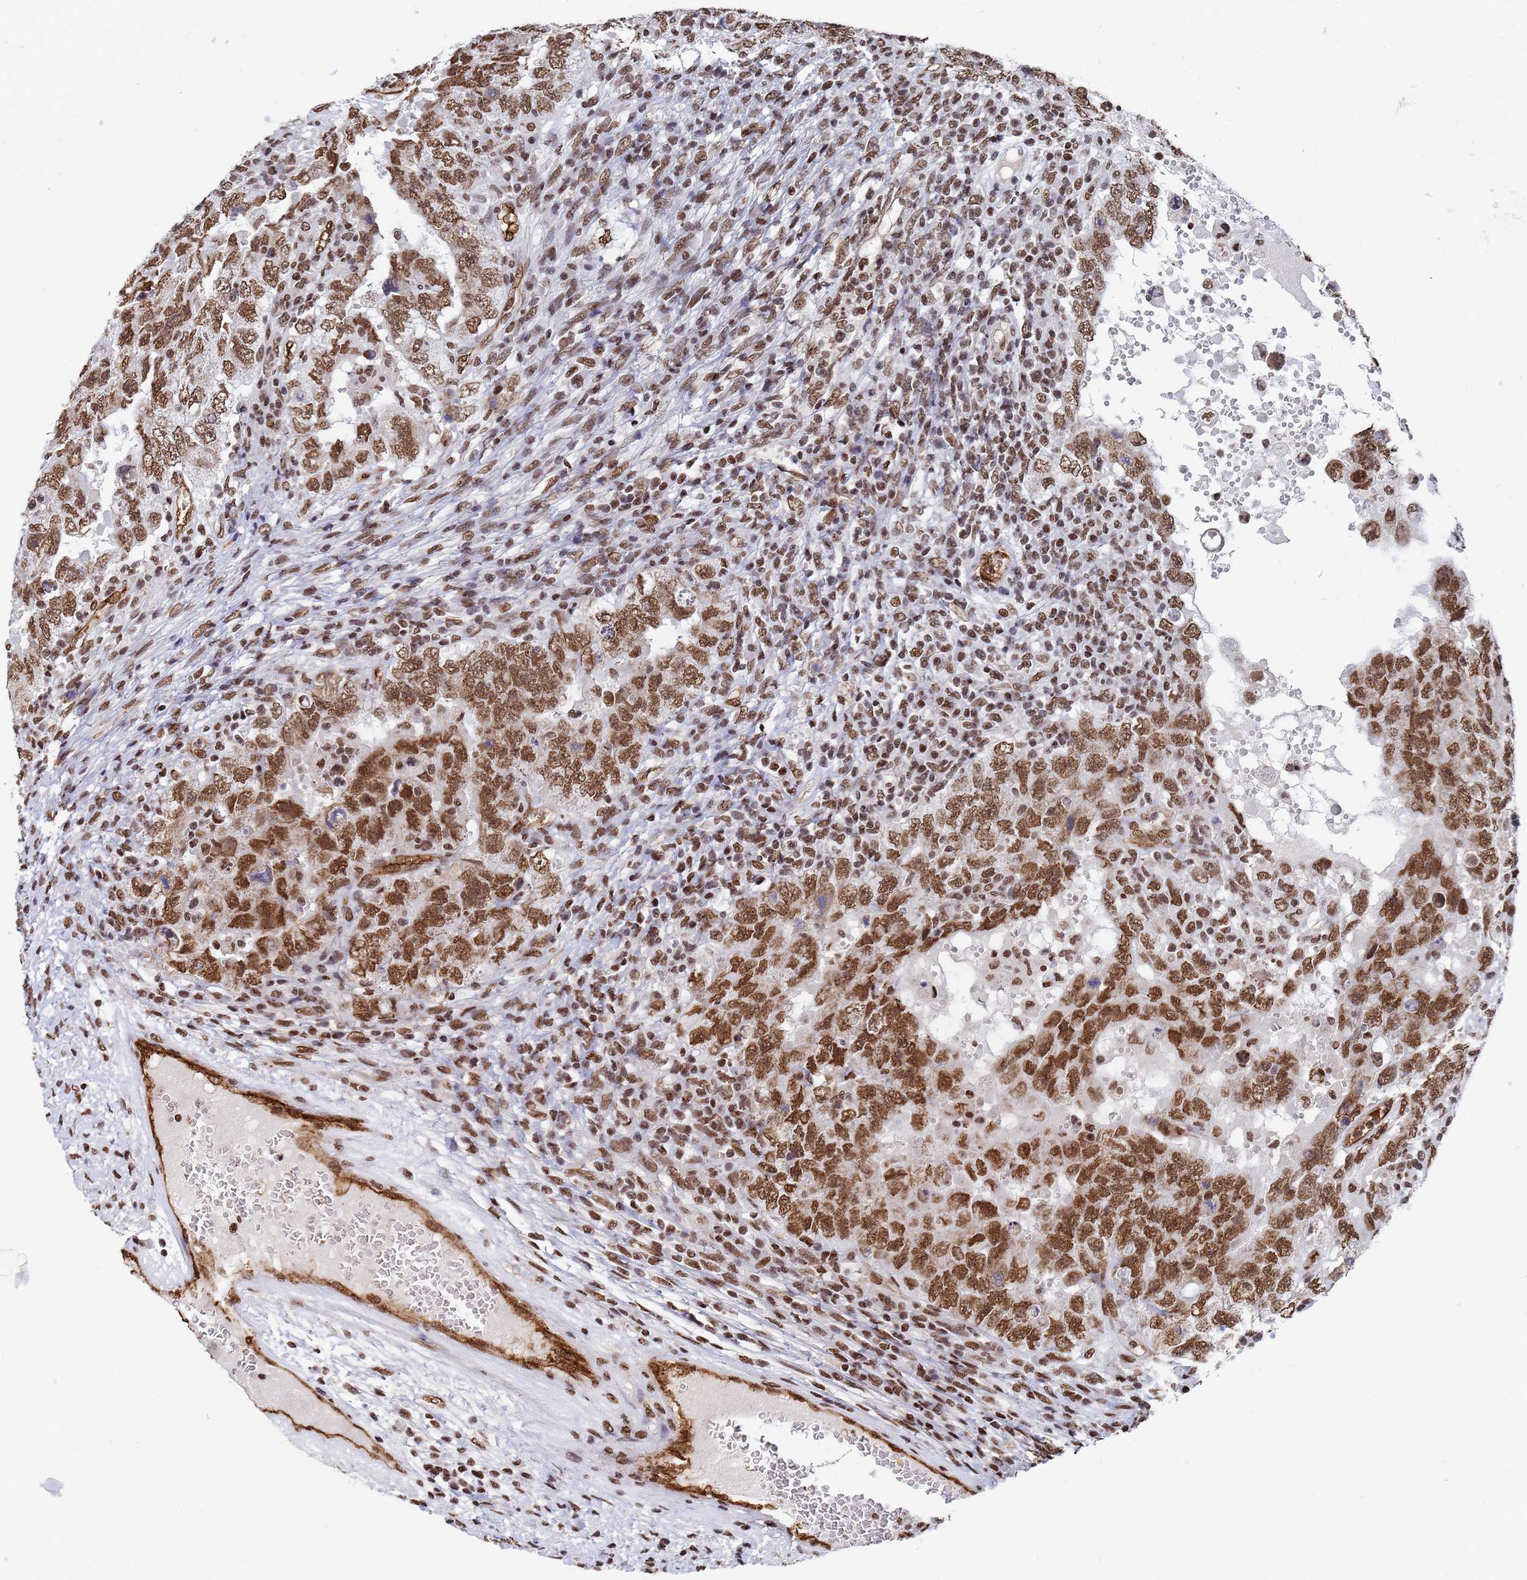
{"staining": {"intensity": "strong", "quantity": ">75%", "location": "nuclear"}, "tissue": "testis cancer", "cell_type": "Tumor cells", "image_type": "cancer", "snomed": [{"axis": "morphology", "description": "Carcinoma, Embryonal, NOS"}, {"axis": "topography", "description": "Testis"}], "caption": "This micrograph shows immunohistochemistry staining of human testis cancer, with high strong nuclear positivity in about >75% of tumor cells.", "gene": "RAVER2", "patient": {"sex": "male", "age": 26}}